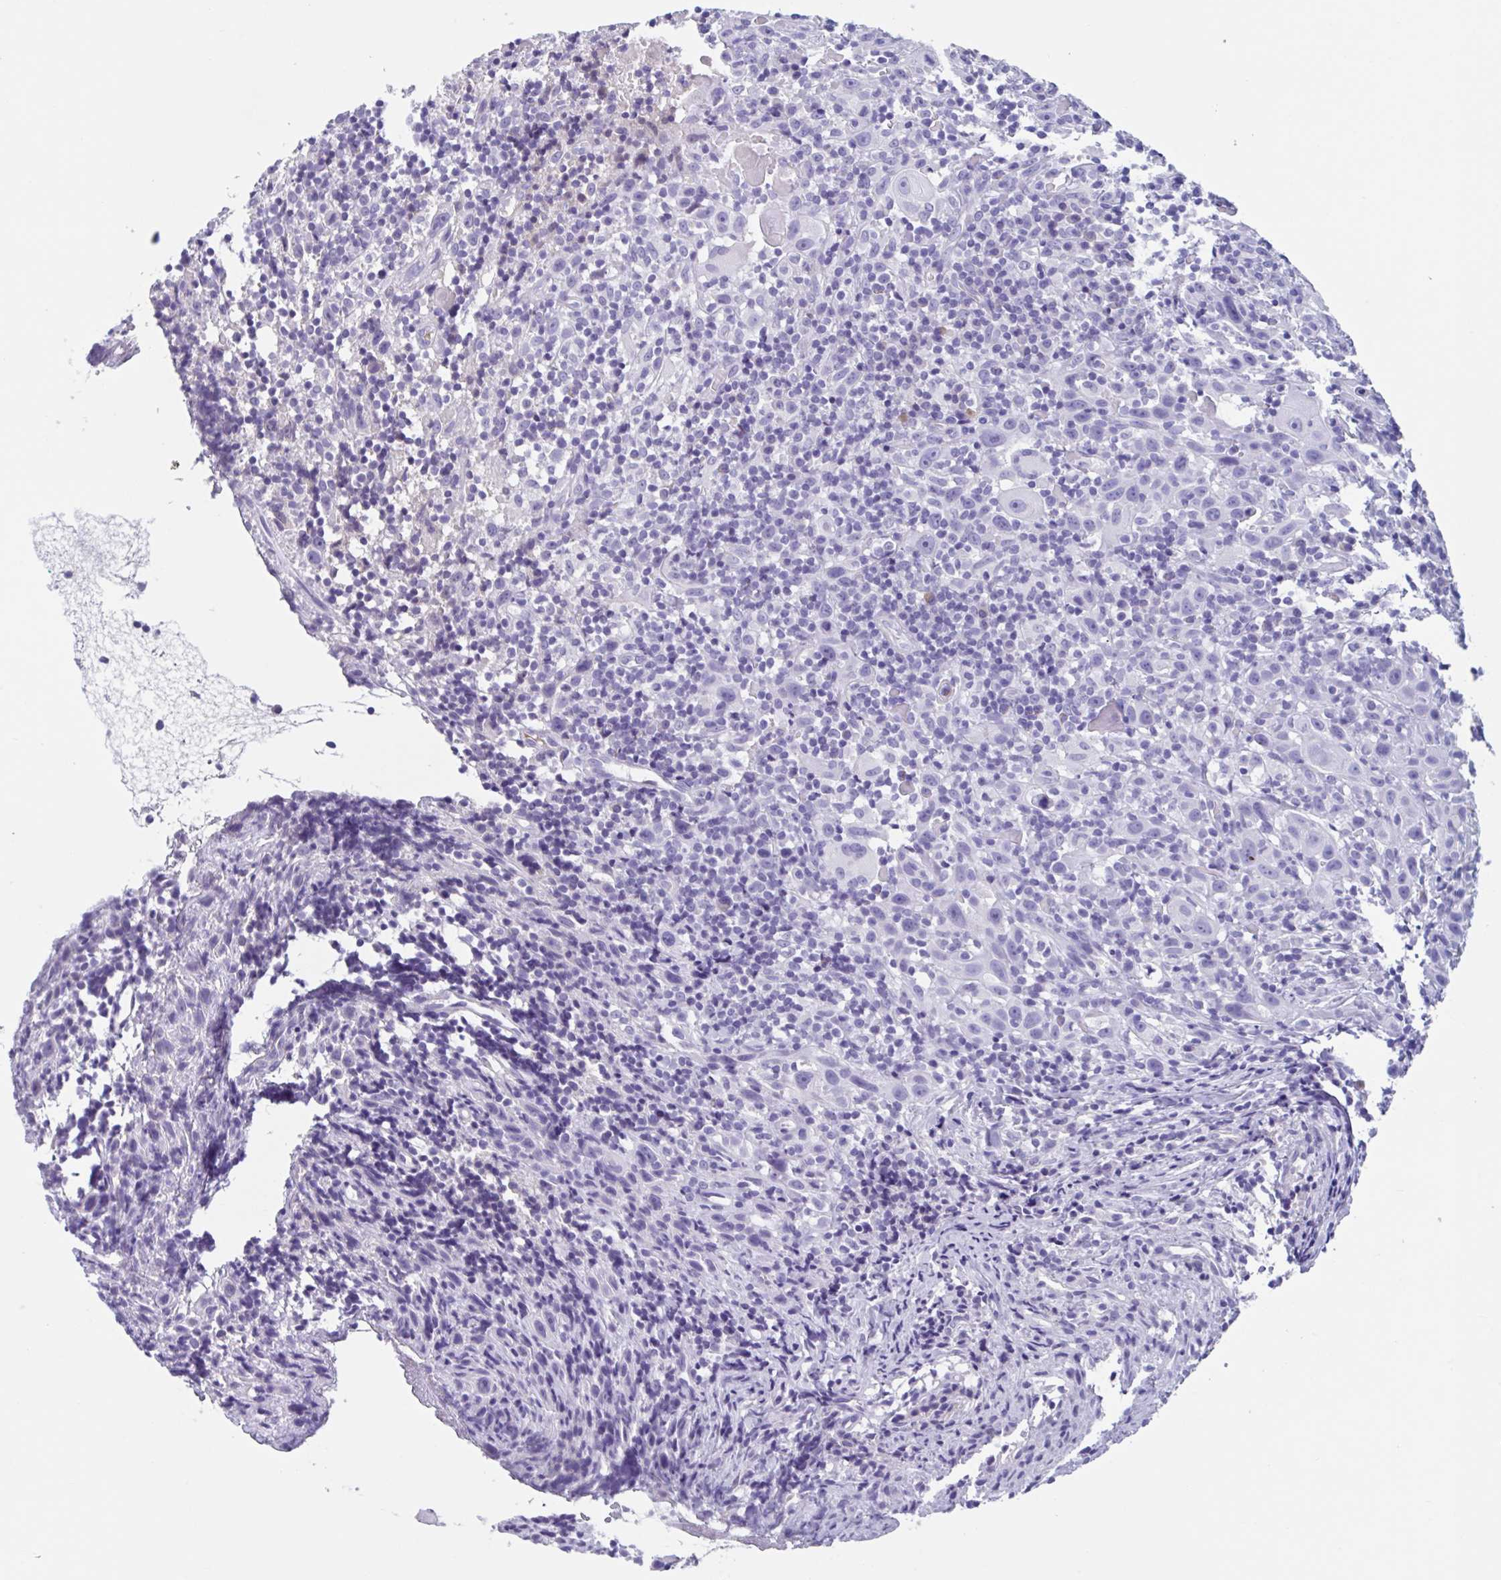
{"staining": {"intensity": "negative", "quantity": "none", "location": "none"}, "tissue": "head and neck cancer", "cell_type": "Tumor cells", "image_type": "cancer", "snomed": [{"axis": "morphology", "description": "Squamous cell carcinoma, NOS"}, {"axis": "topography", "description": "Head-Neck"}], "caption": "A high-resolution image shows immunohistochemistry (IHC) staining of squamous cell carcinoma (head and neck), which shows no significant staining in tumor cells.", "gene": "USP35", "patient": {"sex": "female", "age": 95}}